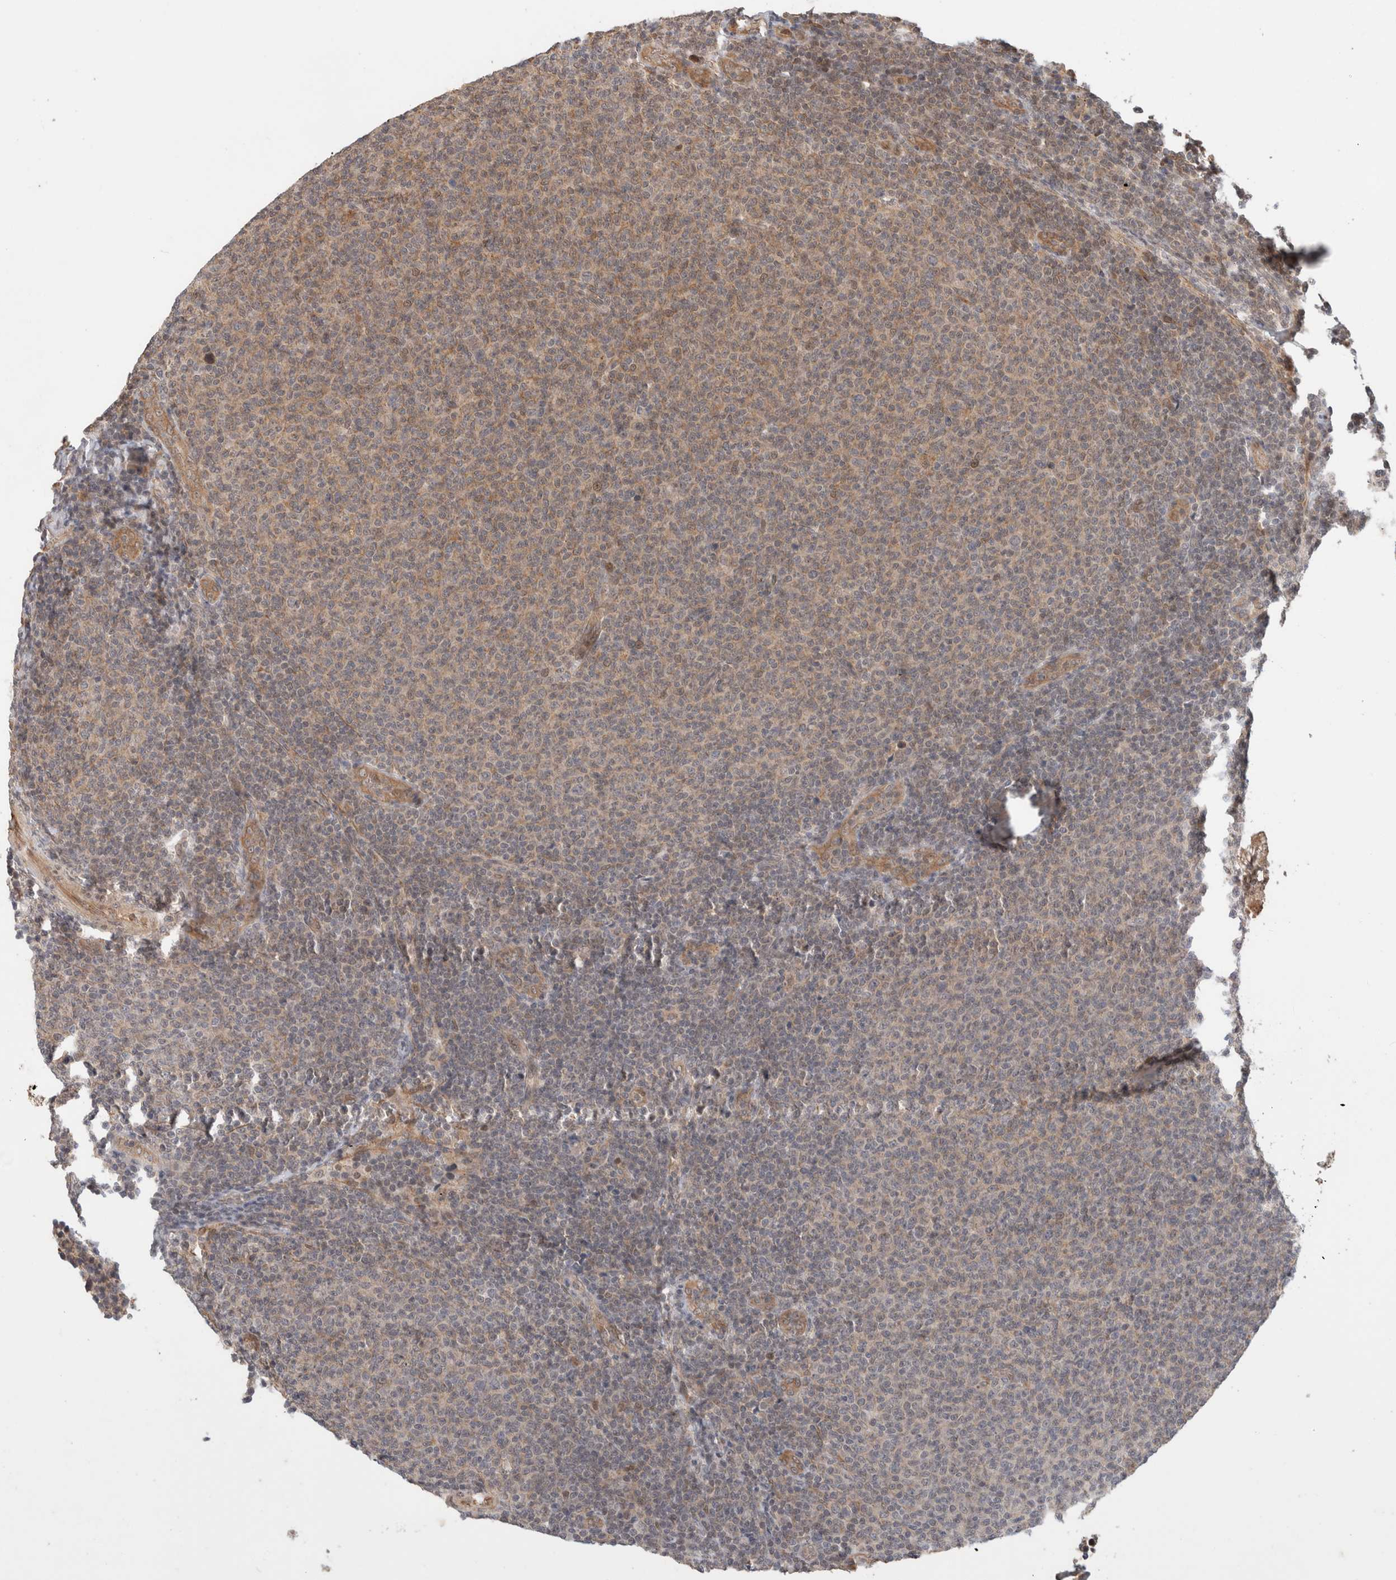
{"staining": {"intensity": "weak", "quantity": "<25%", "location": "cytoplasmic/membranous"}, "tissue": "lymphoma", "cell_type": "Tumor cells", "image_type": "cancer", "snomed": [{"axis": "morphology", "description": "Malignant lymphoma, non-Hodgkin's type, Low grade"}, {"axis": "topography", "description": "Lymph node"}], "caption": "DAB (3,3'-diaminobenzidine) immunohistochemical staining of human low-grade malignant lymphoma, non-Hodgkin's type exhibits no significant positivity in tumor cells.", "gene": "OTUD6B", "patient": {"sex": "male", "age": 66}}